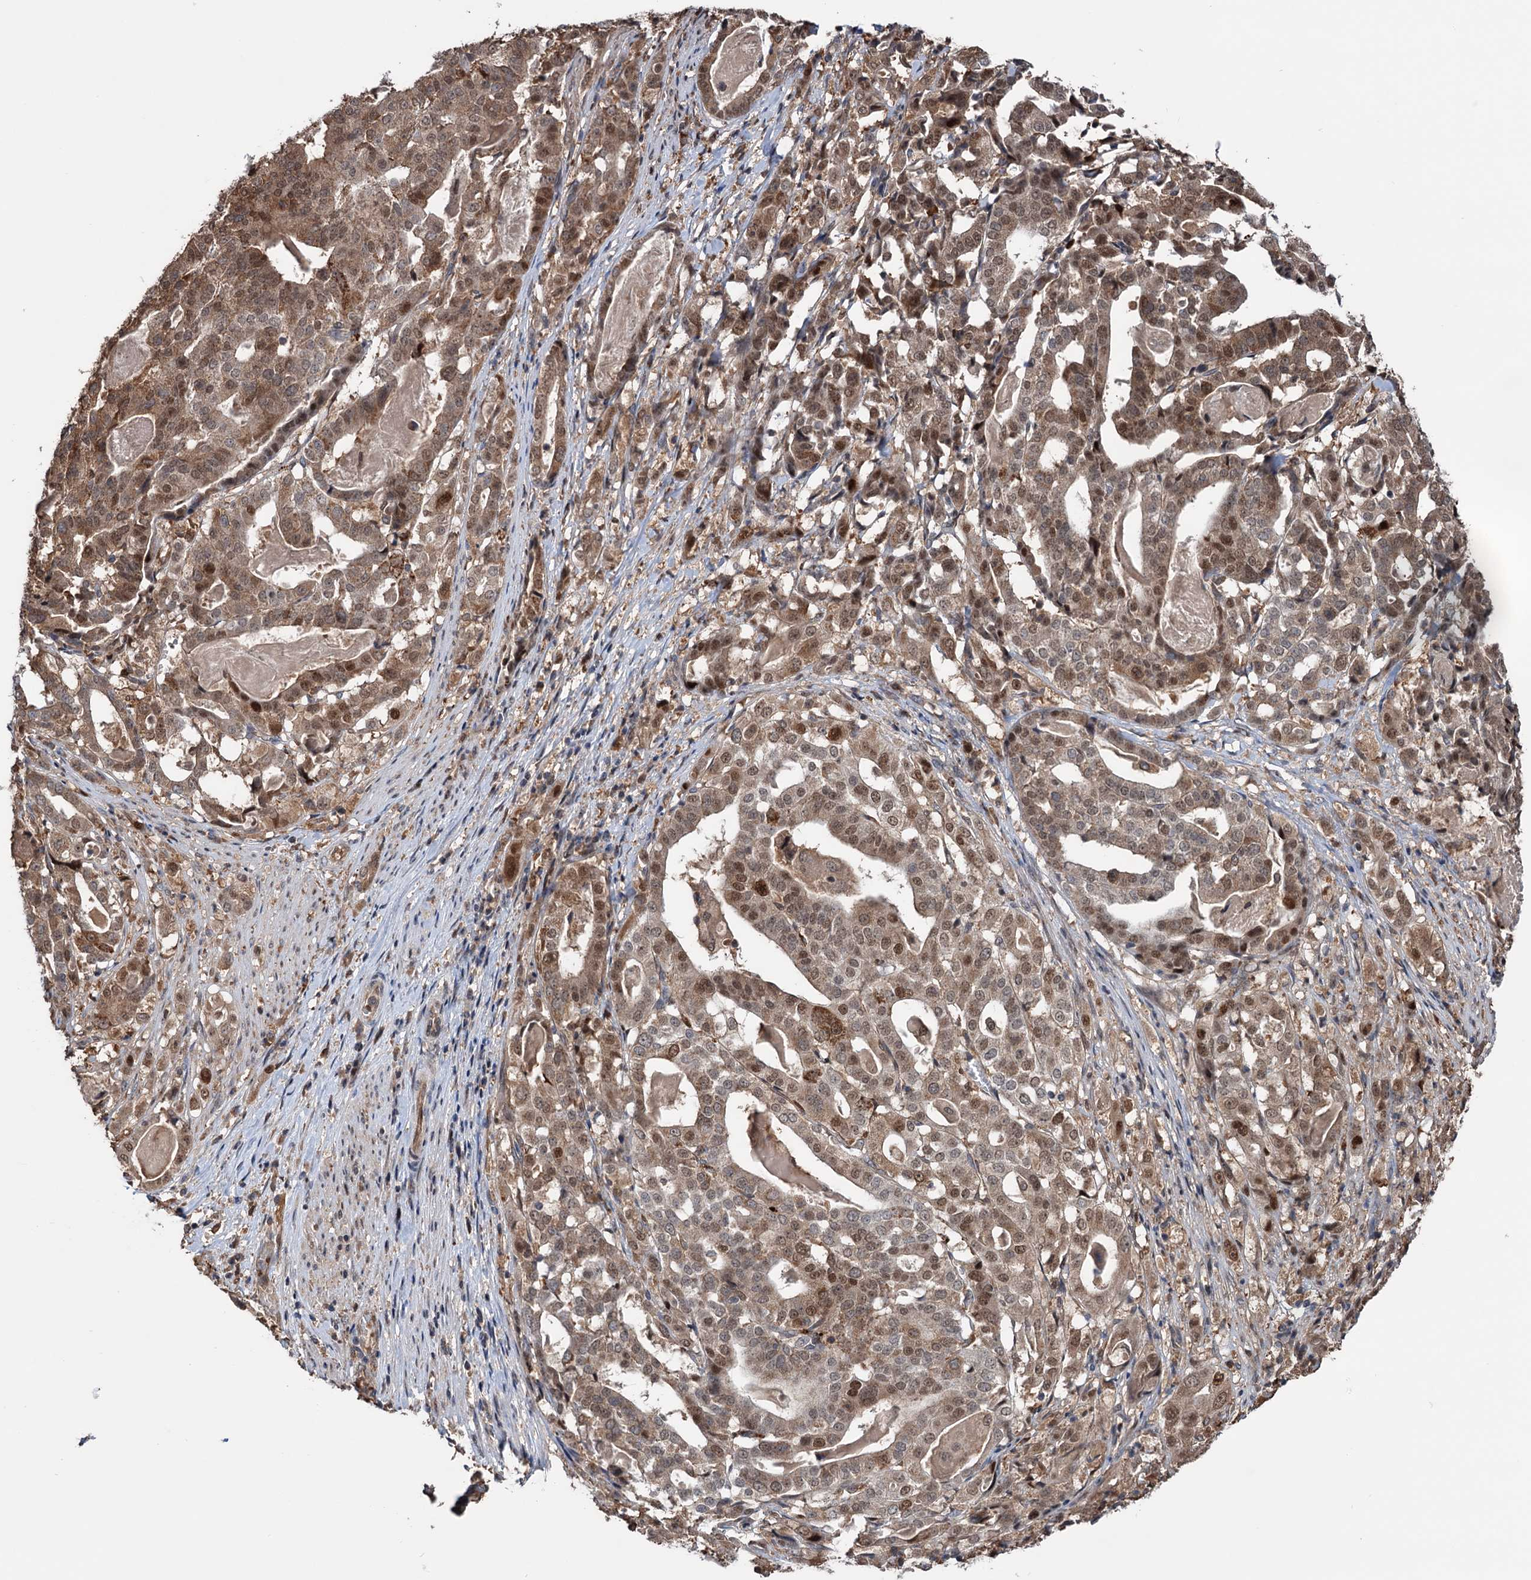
{"staining": {"intensity": "moderate", "quantity": ">75%", "location": "cytoplasmic/membranous,nuclear"}, "tissue": "stomach cancer", "cell_type": "Tumor cells", "image_type": "cancer", "snomed": [{"axis": "morphology", "description": "Adenocarcinoma, NOS"}, {"axis": "topography", "description": "Stomach"}], "caption": "DAB (3,3'-diaminobenzidine) immunohistochemical staining of stomach cancer exhibits moderate cytoplasmic/membranous and nuclear protein positivity in about >75% of tumor cells.", "gene": "NCAPD2", "patient": {"sex": "male", "age": 48}}